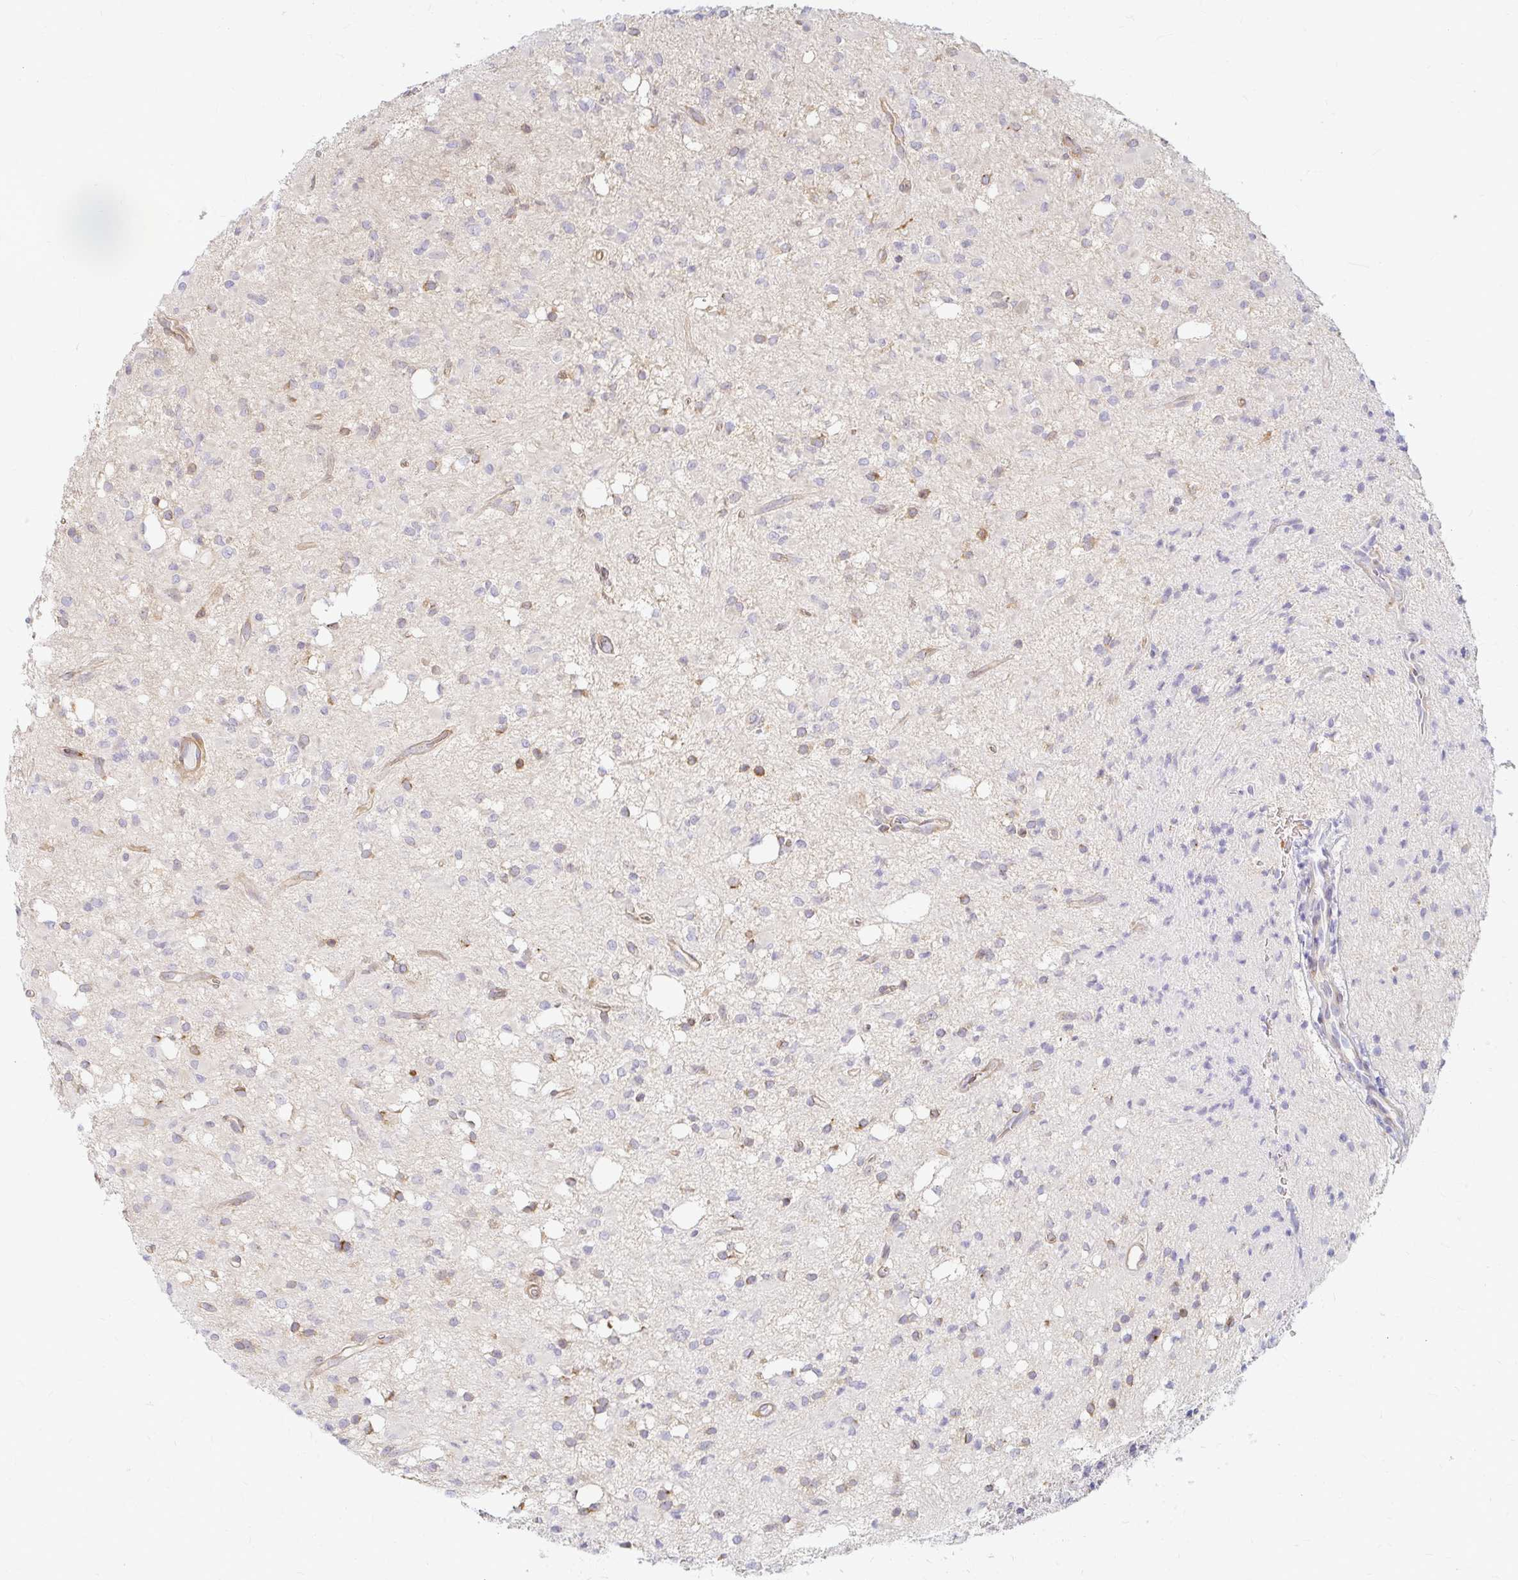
{"staining": {"intensity": "negative", "quantity": "none", "location": "none"}, "tissue": "glioma", "cell_type": "Tumor cells", "image_type": "cancer", "snomed": [{"axis": "morphology", "description": "Glioma, malignant, Low grade"}, {"axis": "topography", "description": "Brain"}], "caption": "DAB (3,3'-diaminobenzidine) immunohistochemical staining of human glioma displays no significant positivity in tumor cells. Nuclei are stained in blue.", "gene": "CAST", "patient": {"sex": "female", "age": 33}}